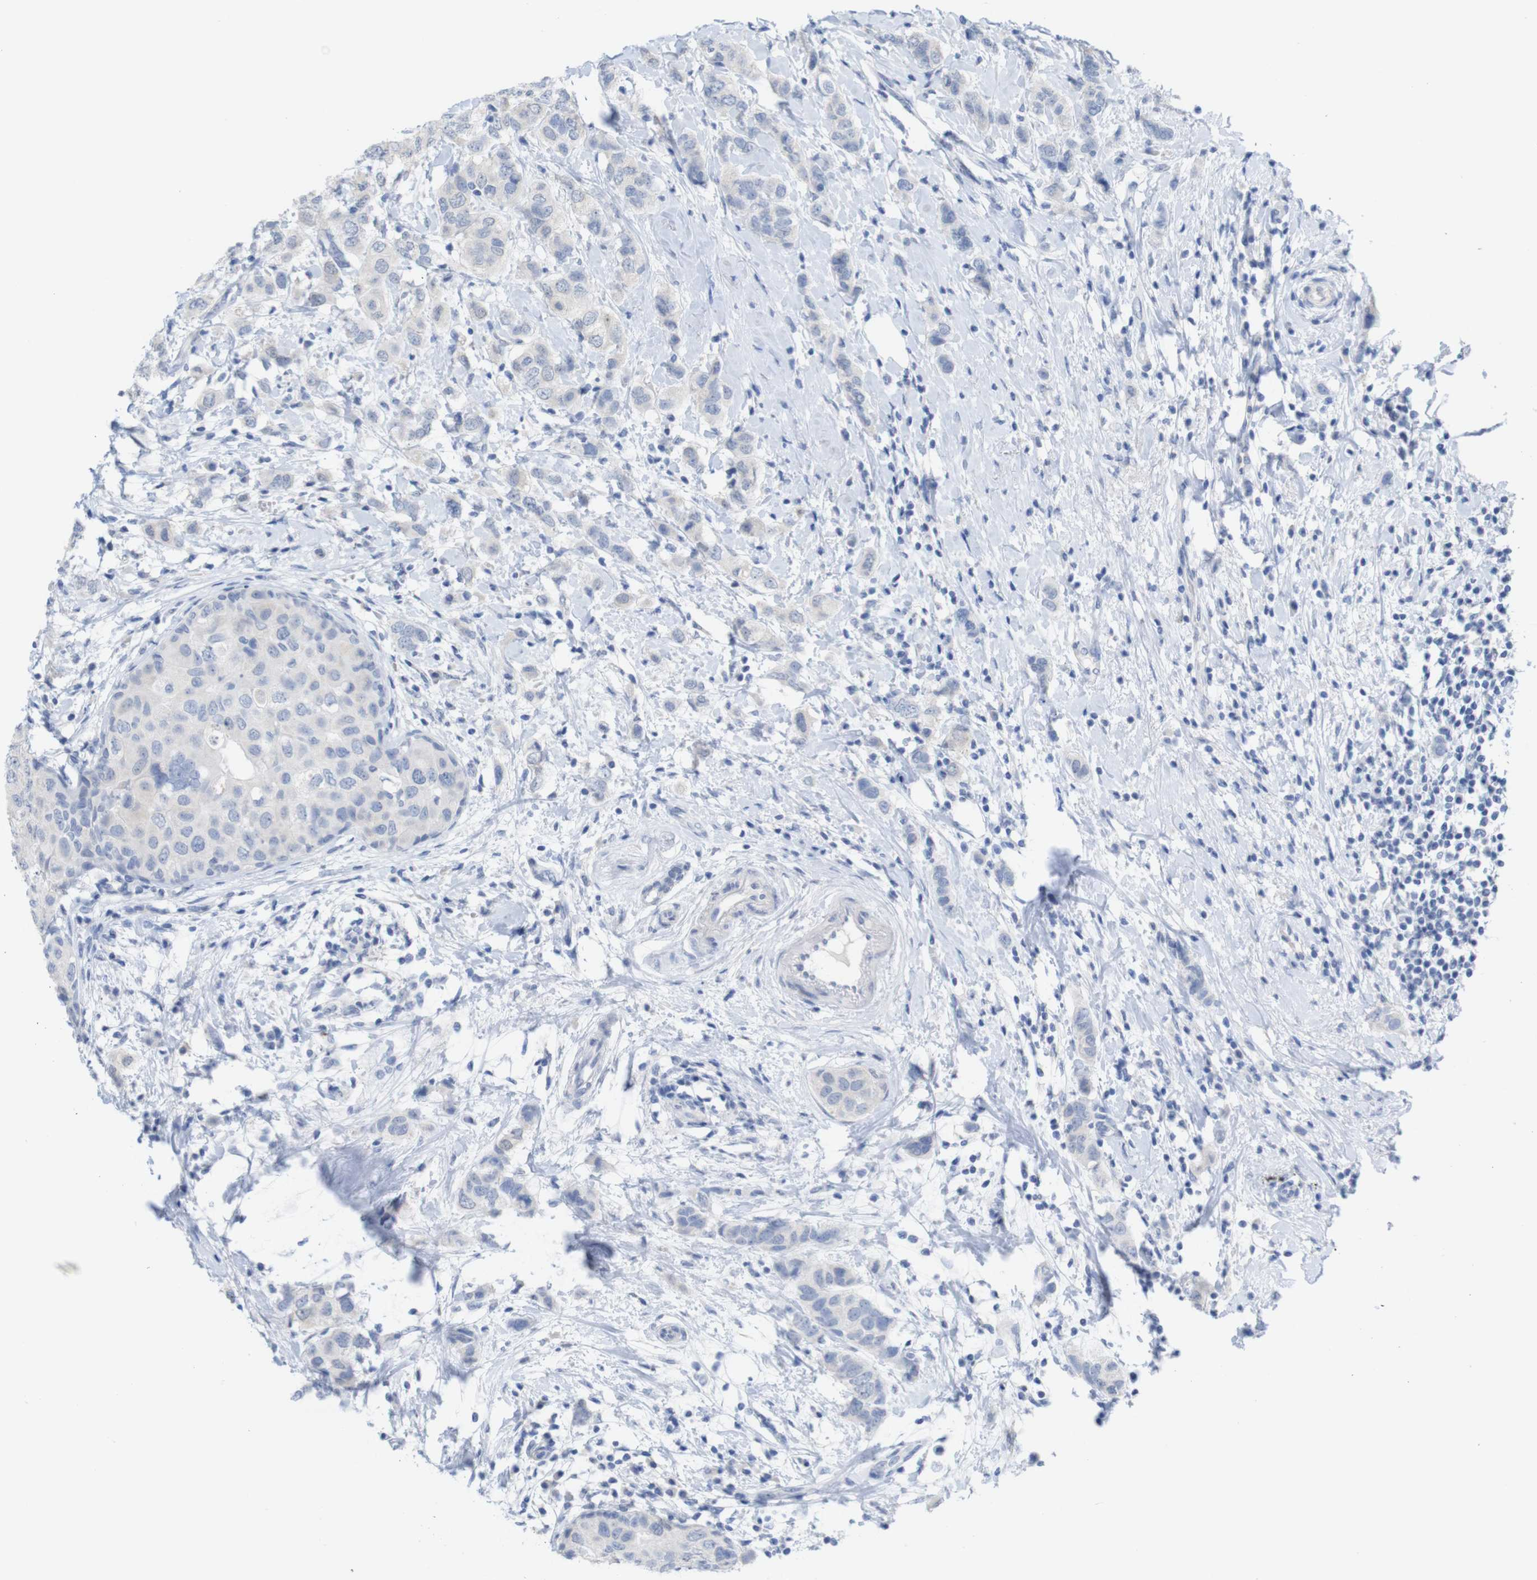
{"staining": {"intensity": "weak", "quantity": "<25%", "location": "cytoplasmic/membranous"}, "tissue": "breast cancer", "cell_type": "Tumor cells", "image_type": "cancer", "snomed": [{"axis": "morphology", "description": "Duct carcinoma"}, {"axis": "topography", "description": "Breast"}], "caption": "Photomicrograph shows no significant protein expression in tumor cells of breast infiltrating ductal carcinoma.", "gene": "PNMA1", "patient": {"sex": "female", "age": 50}}